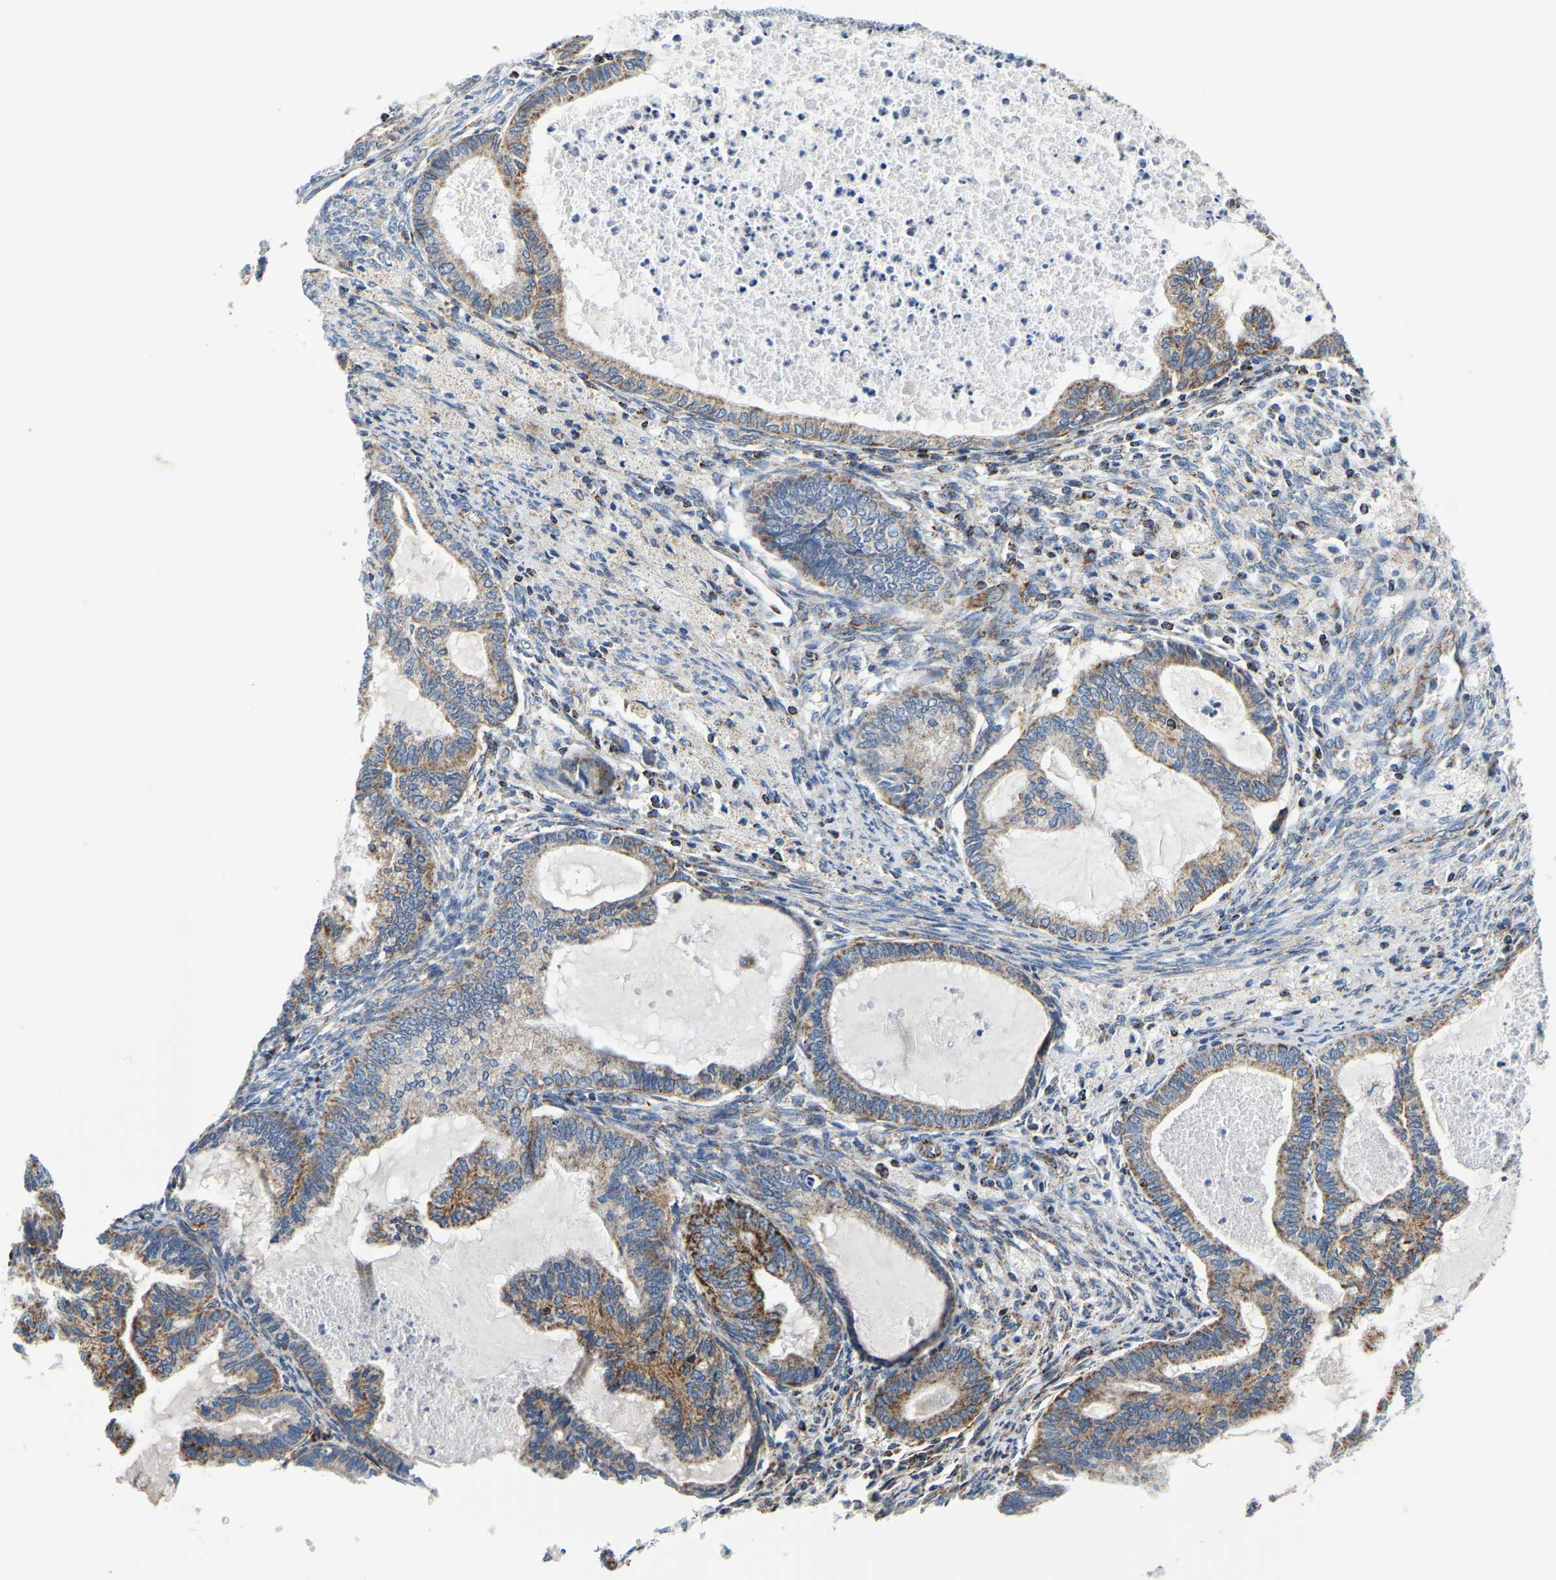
{"staining": {"intensity": "moderate", "quantity": "<25%", "location": "cytoplasmic/membranous"}, "tissue": "cervical cancer", "cell_type": "Tumor cells", "image_type": "cancer", "snomed": [{"axis": "morphology", "description": "Normal tissue, NOS"}, {"axis": "morphology", "description": "Adenocarcinoma, NOS"}, {"axis": "topography", "description": "Cervix"}, {"axis": "topography", "description": "Endometrium"}], "caption": "Immunohistochemistry histopathology image of neoplastic tissue: human cervical cancer stained using immunohistochemistry (IHC) reveals low levels of moderate protein expression localized specifically in the cytoplasmic/membranous of tumor cells, appearing as a cytoplasmic/membranous brown color.", "gene": "SFXN1", "patient": {"sex": "female", "age": 86}}